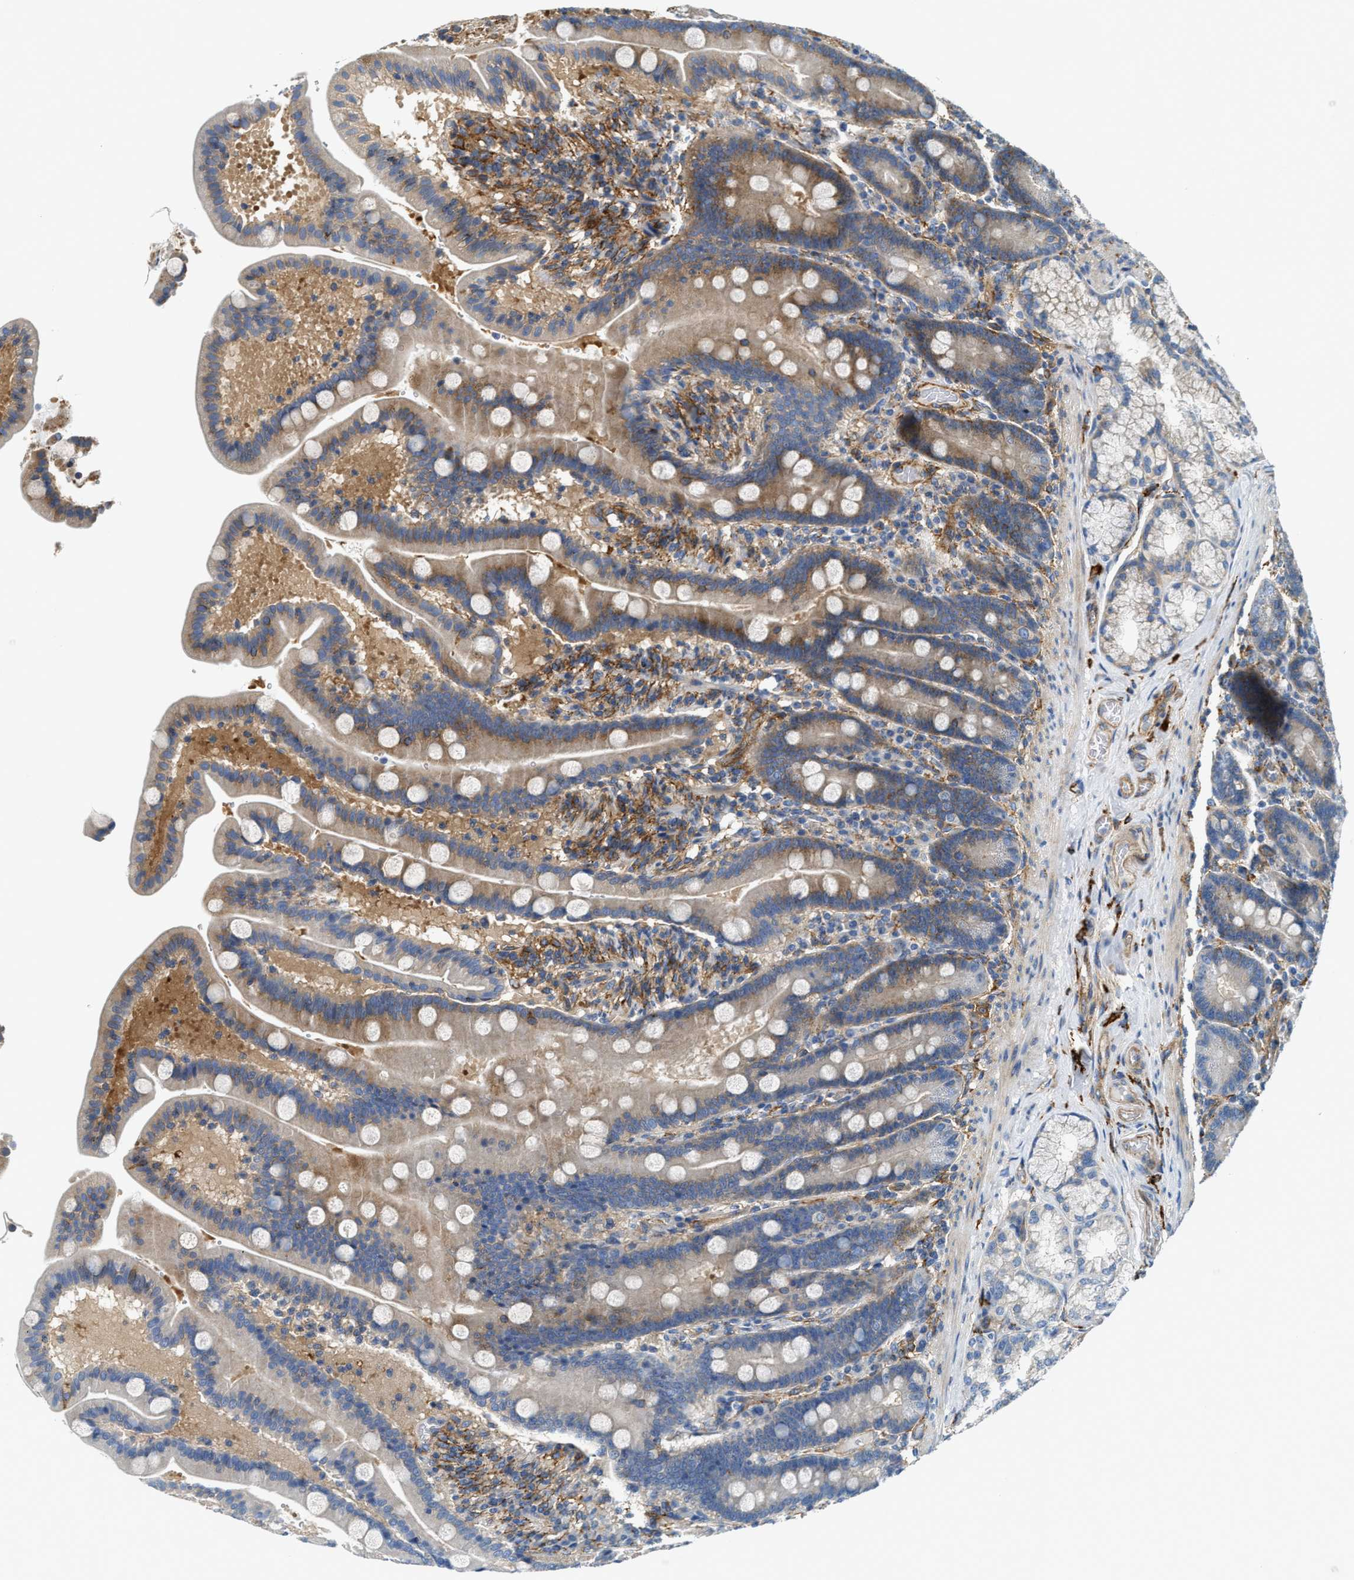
{"staining": {"intensity": "moderate", "quantity": "<25%", "location": "cytoplasmic/membranous"}, "tissue": "duodenum", "cell_type": "Glandular cells", "image_type": "normal", "snomed": [{"axis": "morphology", "description": "Normal tissue, NOS"}, {"axis": "topography", "description": "Duodenum"}], "caption": "The immunohistochemical stain shows moderate cytoplasmic/membranous expression in glandular cells of normal duodenum. The protein is shown in brown color, while the nuclei are stained blue.", "gene": "NSUN7", "patient": {"sex": "male", "age": 54}}